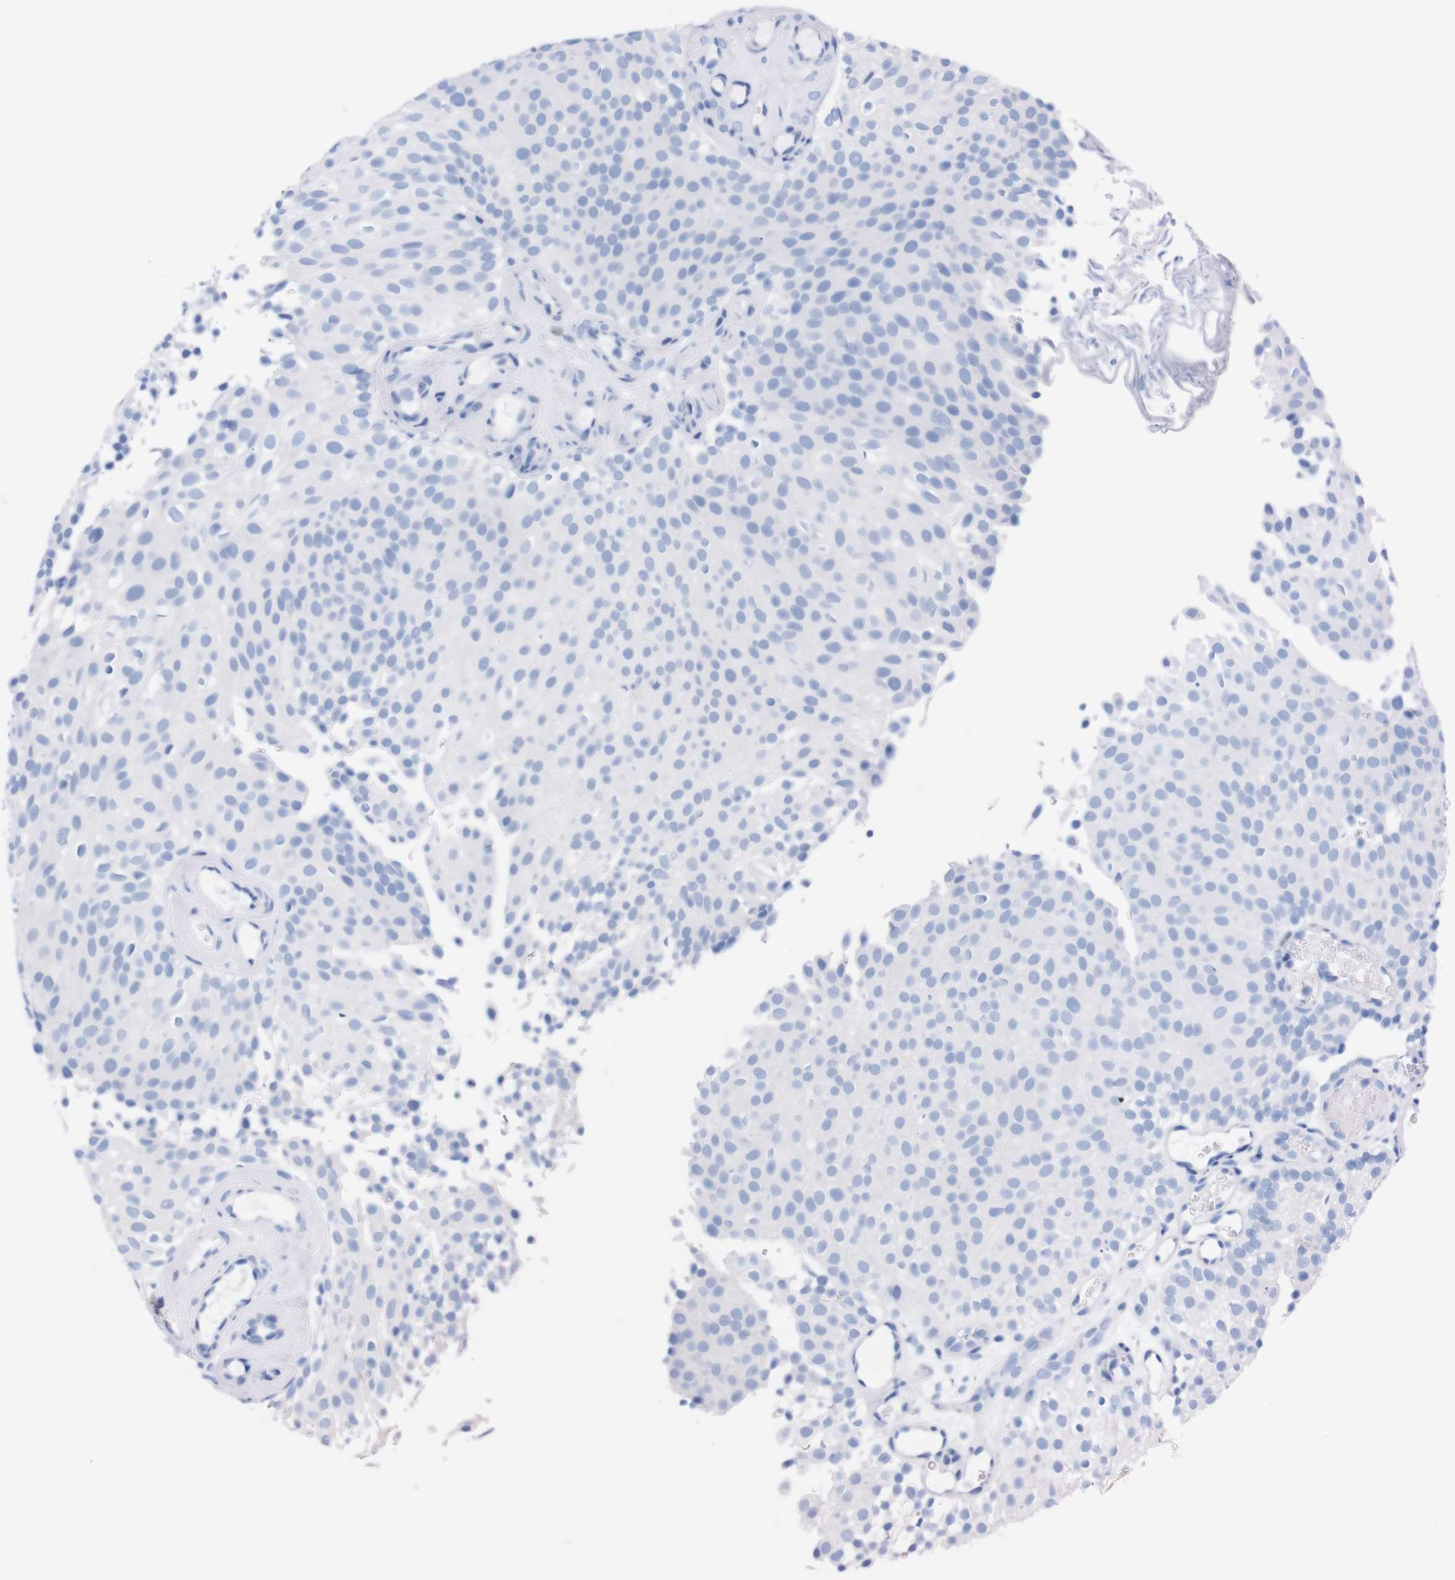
{"staining": {"intensity": "negative", "quantity": "none", "location": "none"}, "tissue": "urothelial cancer", "cell_type": "Tumor cells", "image_type": "cancer", "snomed": [{"axis": "morphology", "description": "Urothelial carcinoma, Low grade"}, {"axis": "topography", "description": "Urinary bladder"}], "caption": "This is a image of immunohistochemistry staining of urothelial cancer, which shows no positivity in tumor cells.", "gene": "P2RY12", "patient": {"sex": "male", "age": 78}}